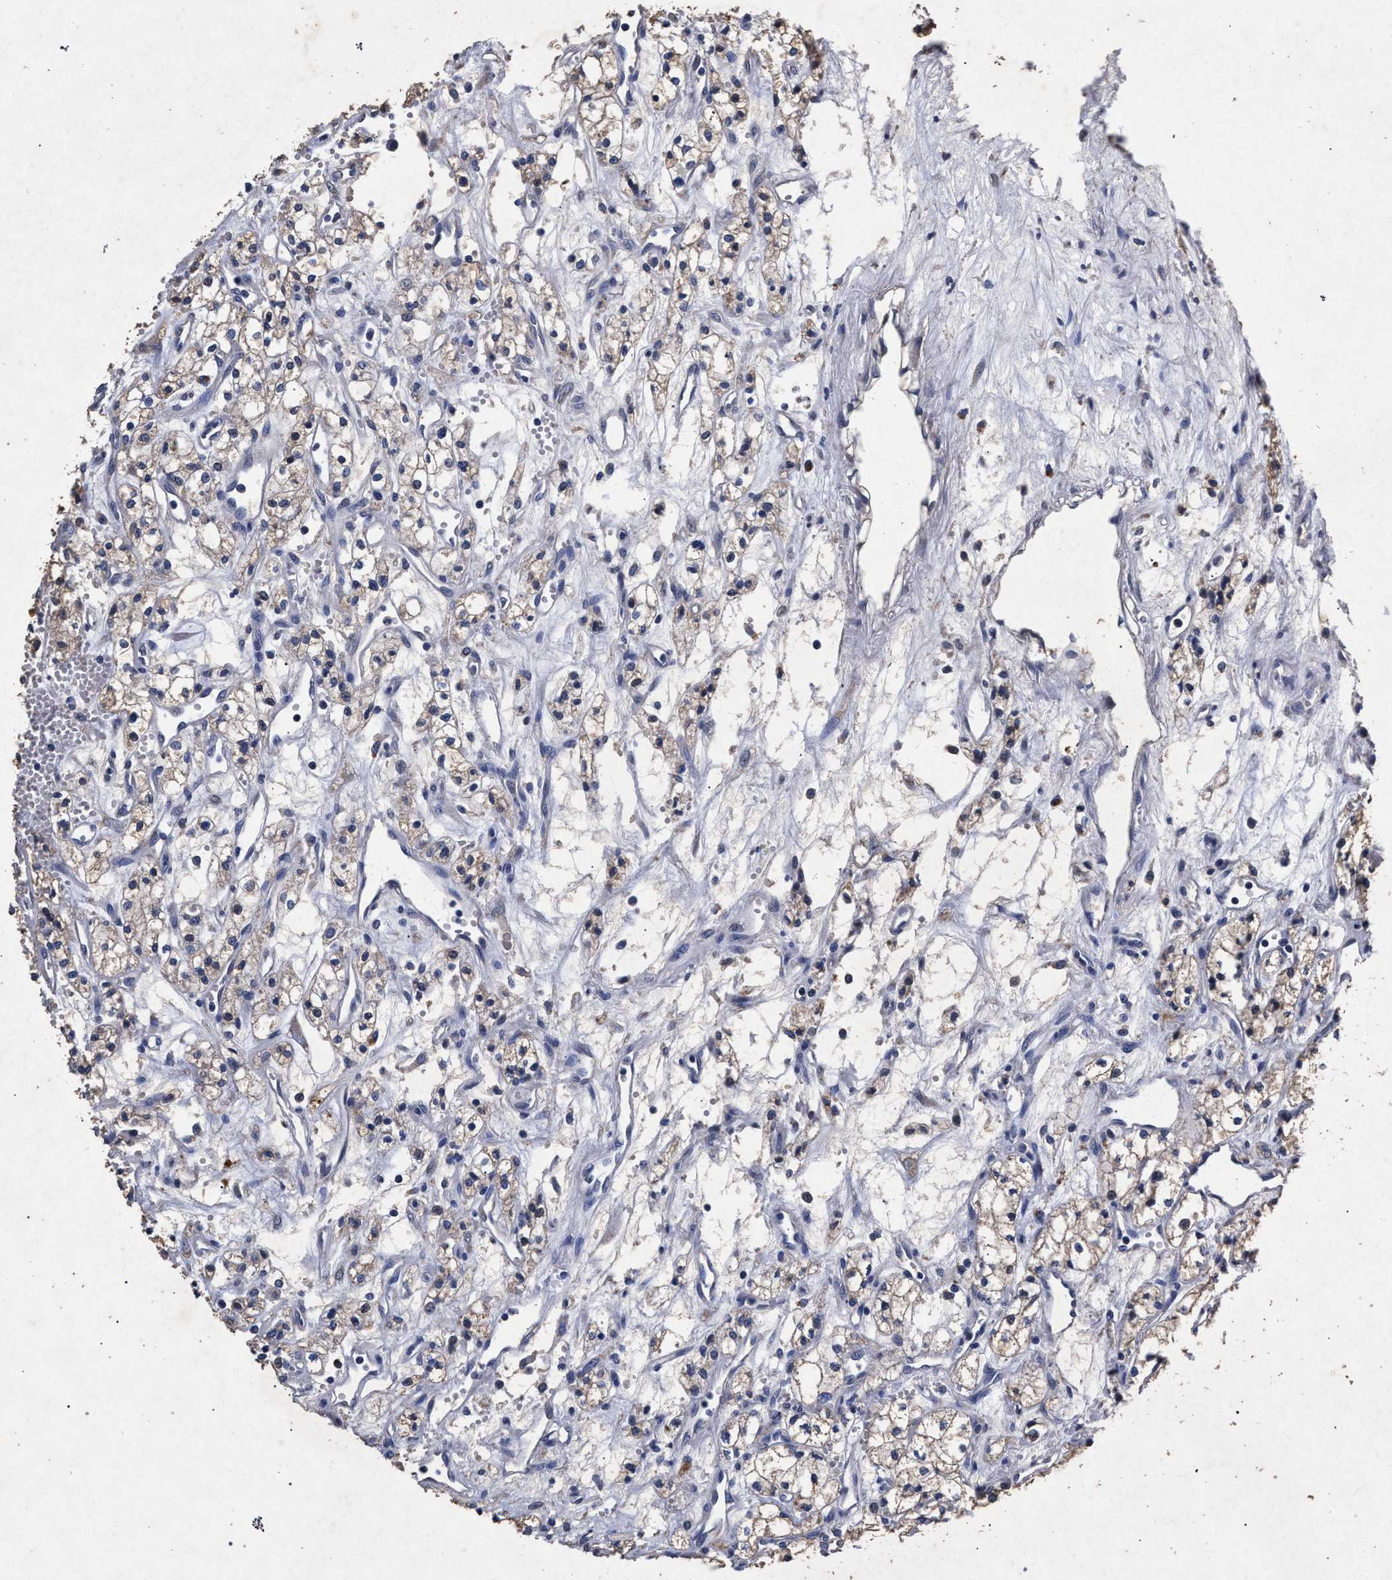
{"staining": {"intensity": "weak", "quantity": "<25%", "location": "cytoplasmic/membranous"}, "tissue": "renal cancer", "cell_type": "Tumor cells", "image_type": "cancer", "snomed": [{"axis": "morphology", "description": "Adenocarcinoma, NOS"}, {"axis": "topography", "description": "Kidney"}], "caption": "This is an immunohistochemistry photomicrograph of human adenocarcinoma (renal). There is no expression in tumor cells.", "gene": "ATP1A2", "patient": {"sex": "male", "age": 59}}